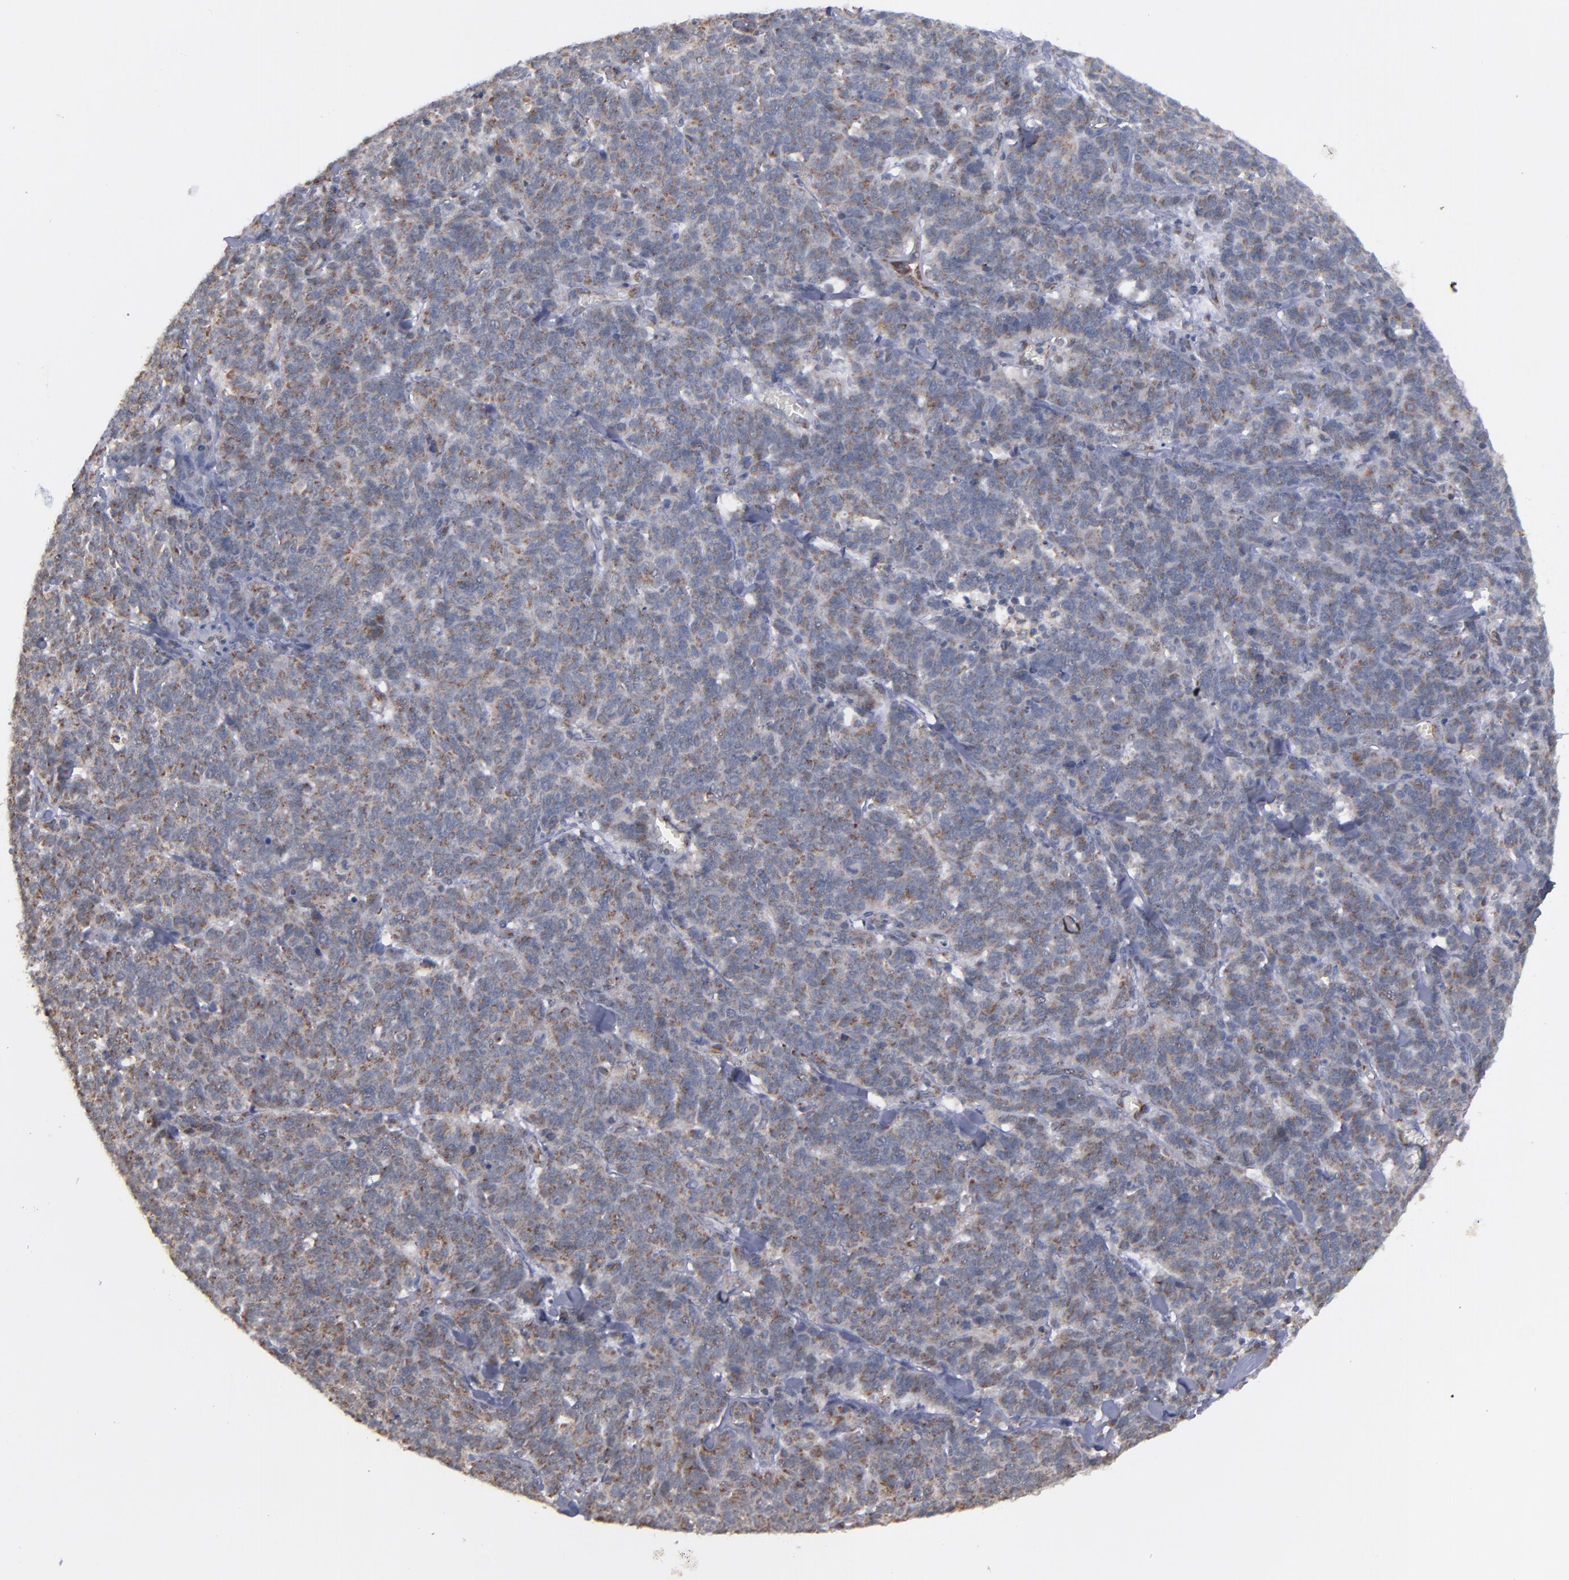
{"staining": {"intensity": "weak", "quantity": ">75%", "location": "cytoplasmic/membranous"}, "tissue": "lung cancer", "cell_type": "Tumor cells", "image_type": "cancer", "snomed": [{"axis": "morphology", "description": "Neoplasm, malignant, NOS"}, {"axis": "topography", "description": "Lung"}], "caption": "Malignant neoplasm (lung) tissue reveals weak cytoplasmic/membranous staining in approximately >75% of tumor cells, visualized by immunohistochemistry.", "gene": "MIPOL1", "patient": {"sex": "female", "age": 58}}